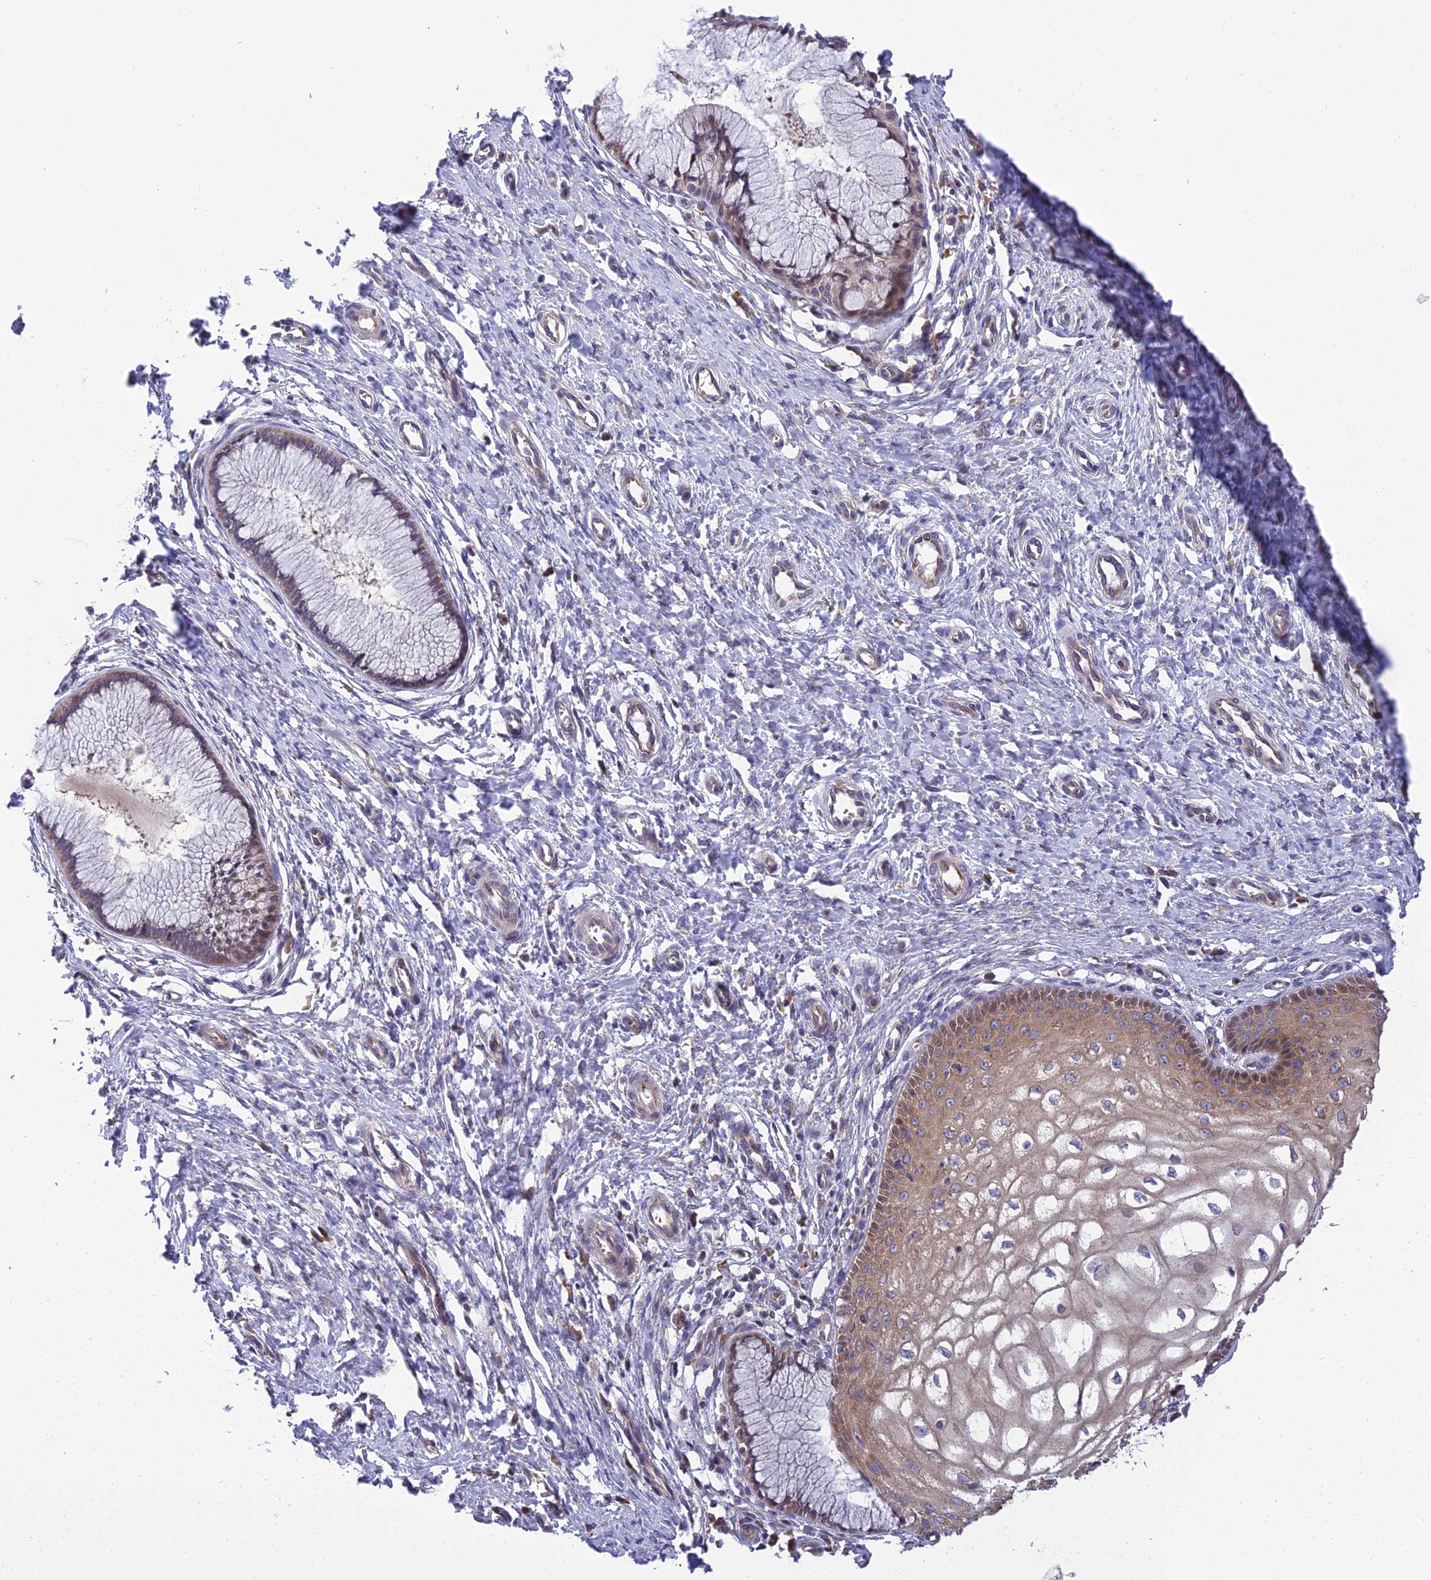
{"staining": {"intensity": "moderate", "quantity": "25%-75%", "location": "cytoplasmic/membranous"}, "tissue": "cervix", "cell_type": "Glandular cells", "image_type": "normal", "snomed": [{"axis": "morphology", "description": "Normal tissue, NOS"}, {"axis": "topography", "description": "Cervix"}], "caption": "High-power microscopy captured an IHC histopathology image of benign cervix, revealing moderate cytoplasmic/membranous staining in approximately 25%-75% of glandular cells. (DAB (3,3'-diaminobenzidine) = brown stain, brightfield microscopy at high magnification).", "gene": "CLCN7", "patient": {"sex": "female", "age": 55}}